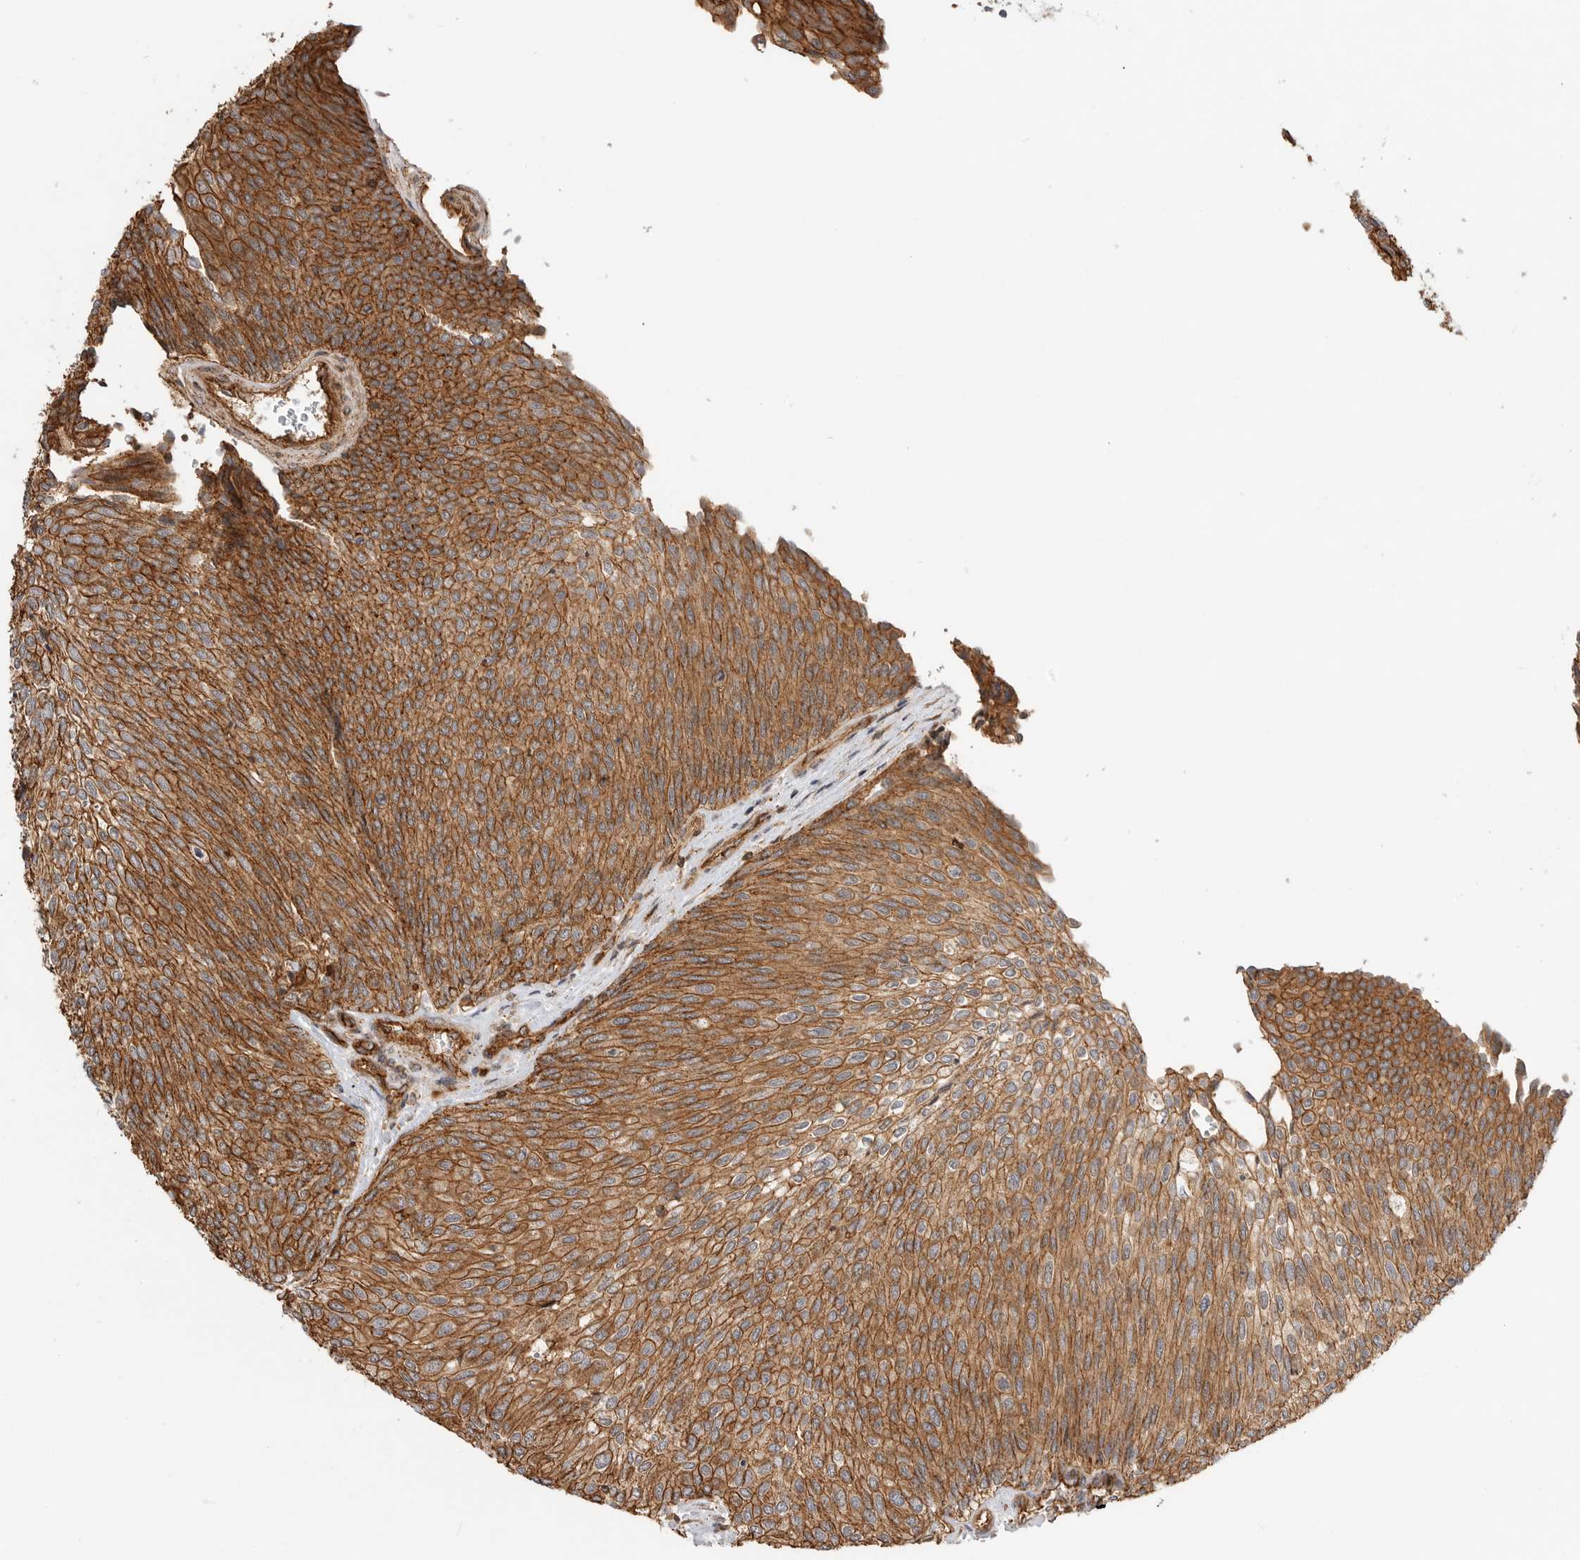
{"staining": {"intensity": "strong", "quantity": ">75%", "location": "cytoplasmic/membranous"}, "tissue": "urothelial cancer", "cell_type": "Tumor cells", "image_type": "cancer", "snomed": [{"axis": "morphology", "description": "Urothelial carcinoma, Low grade"}, {"axis": "topography", "description": "Urinary bladder"}], "caption": "The immunohistochemical stain highlights strong cytoplasmic/membranous expression in tumor cells of urothelial cancer tissue.", "gene": "GPATCH2", "patient": {"sex": "female", "age": 79}}